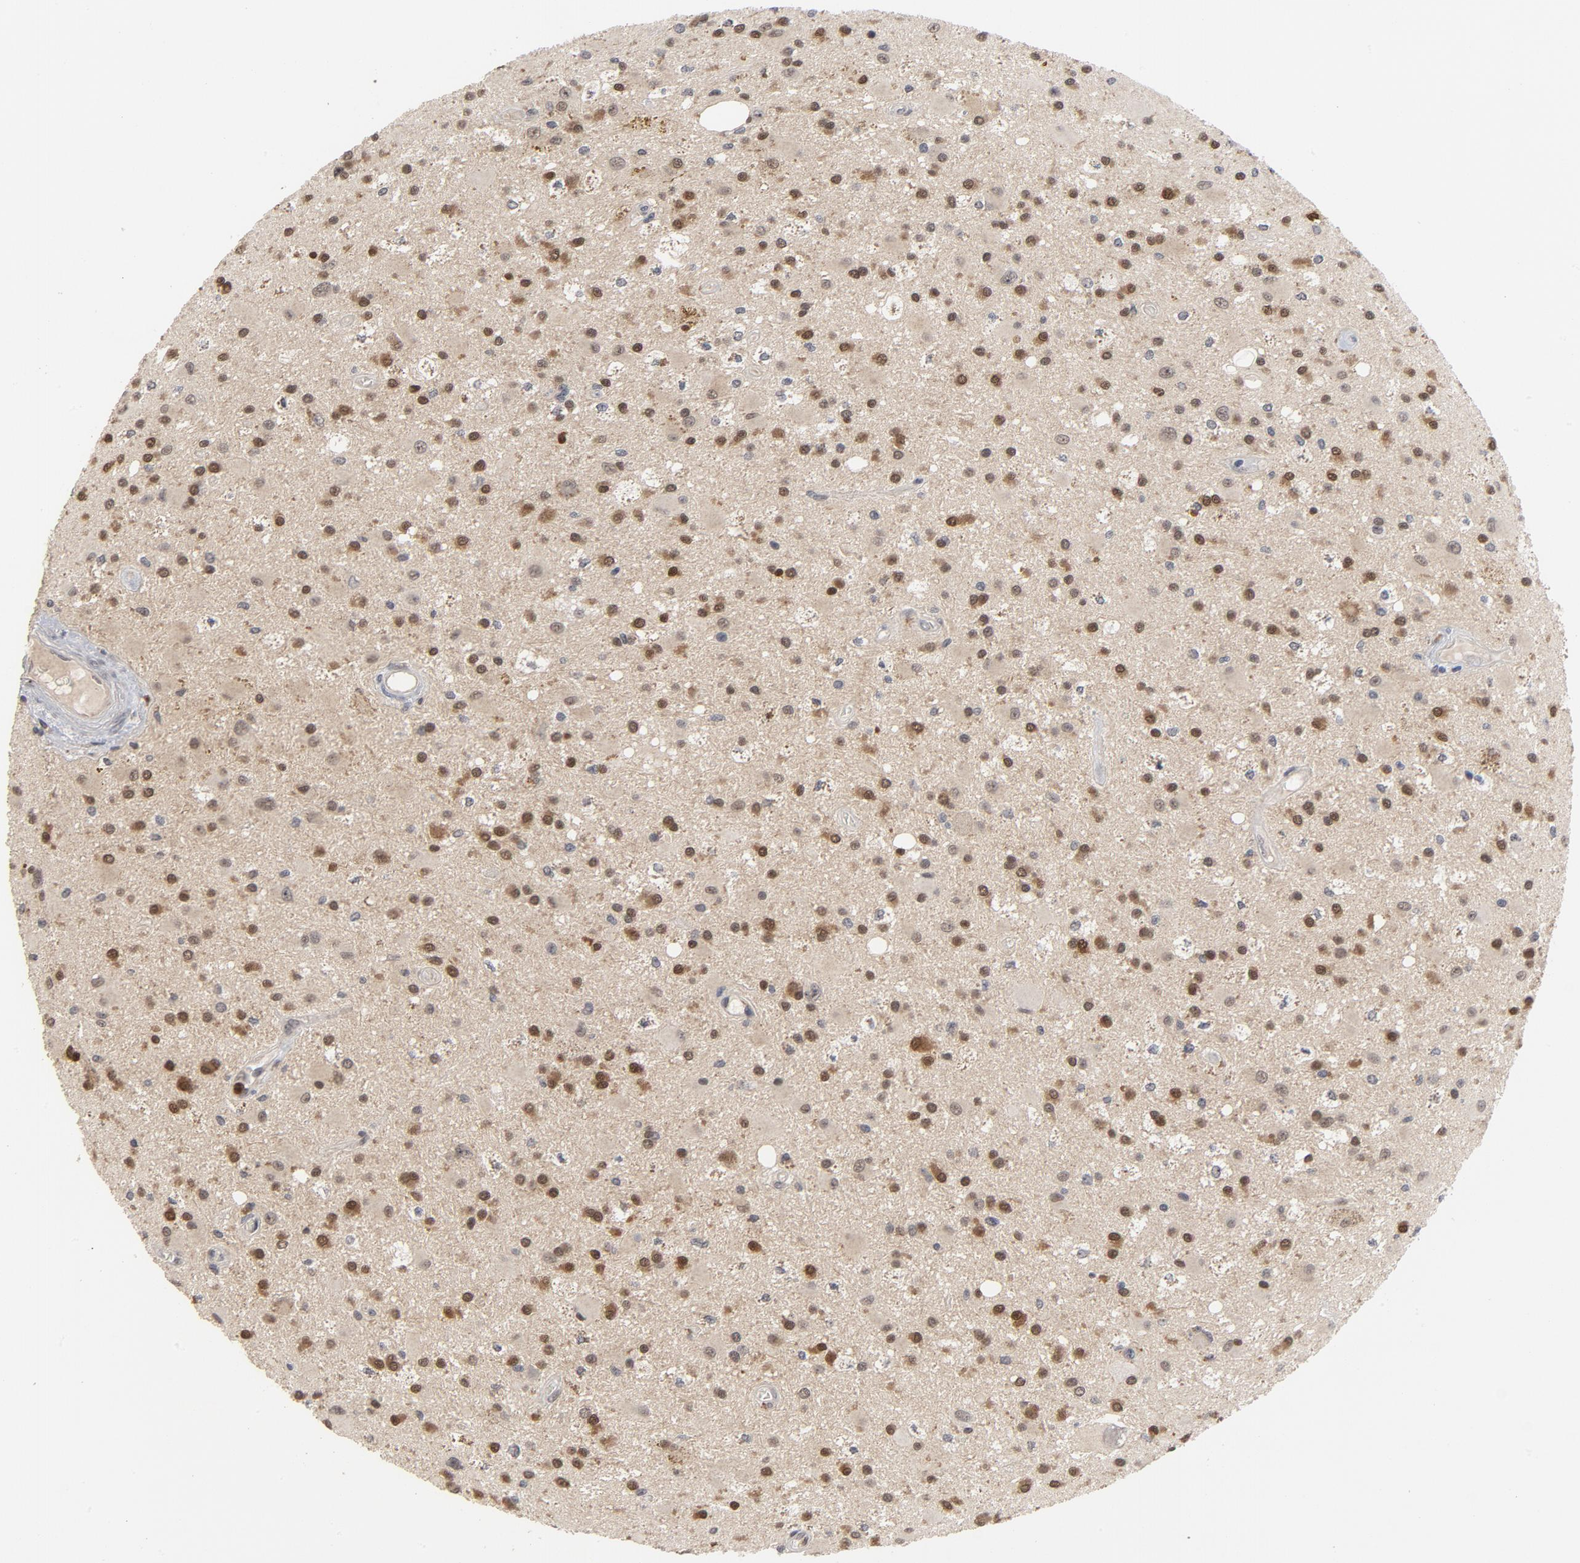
{"staining": {"intensity": "weak", "quantity": "25%-75%", "location": "cytoplasmic/membranous,nuclear"}, "tissue": "glioma", "cell_type": "Tumor cells", "image_type": "cancer", "snomed": [{"axis": "morphology", "description": "Glioma, malignant, Low grade"}, {"axis": "topography", "description": "Brain"}], "caption": "Brown immunohistochemical staining in human glioma exhibits weak cytoplasmic/membranous and nuclear positivity in approximately 25%-75% of tumor cells.", "gene": "RTL5", "patient": {"sex": "male", "age": 58}}